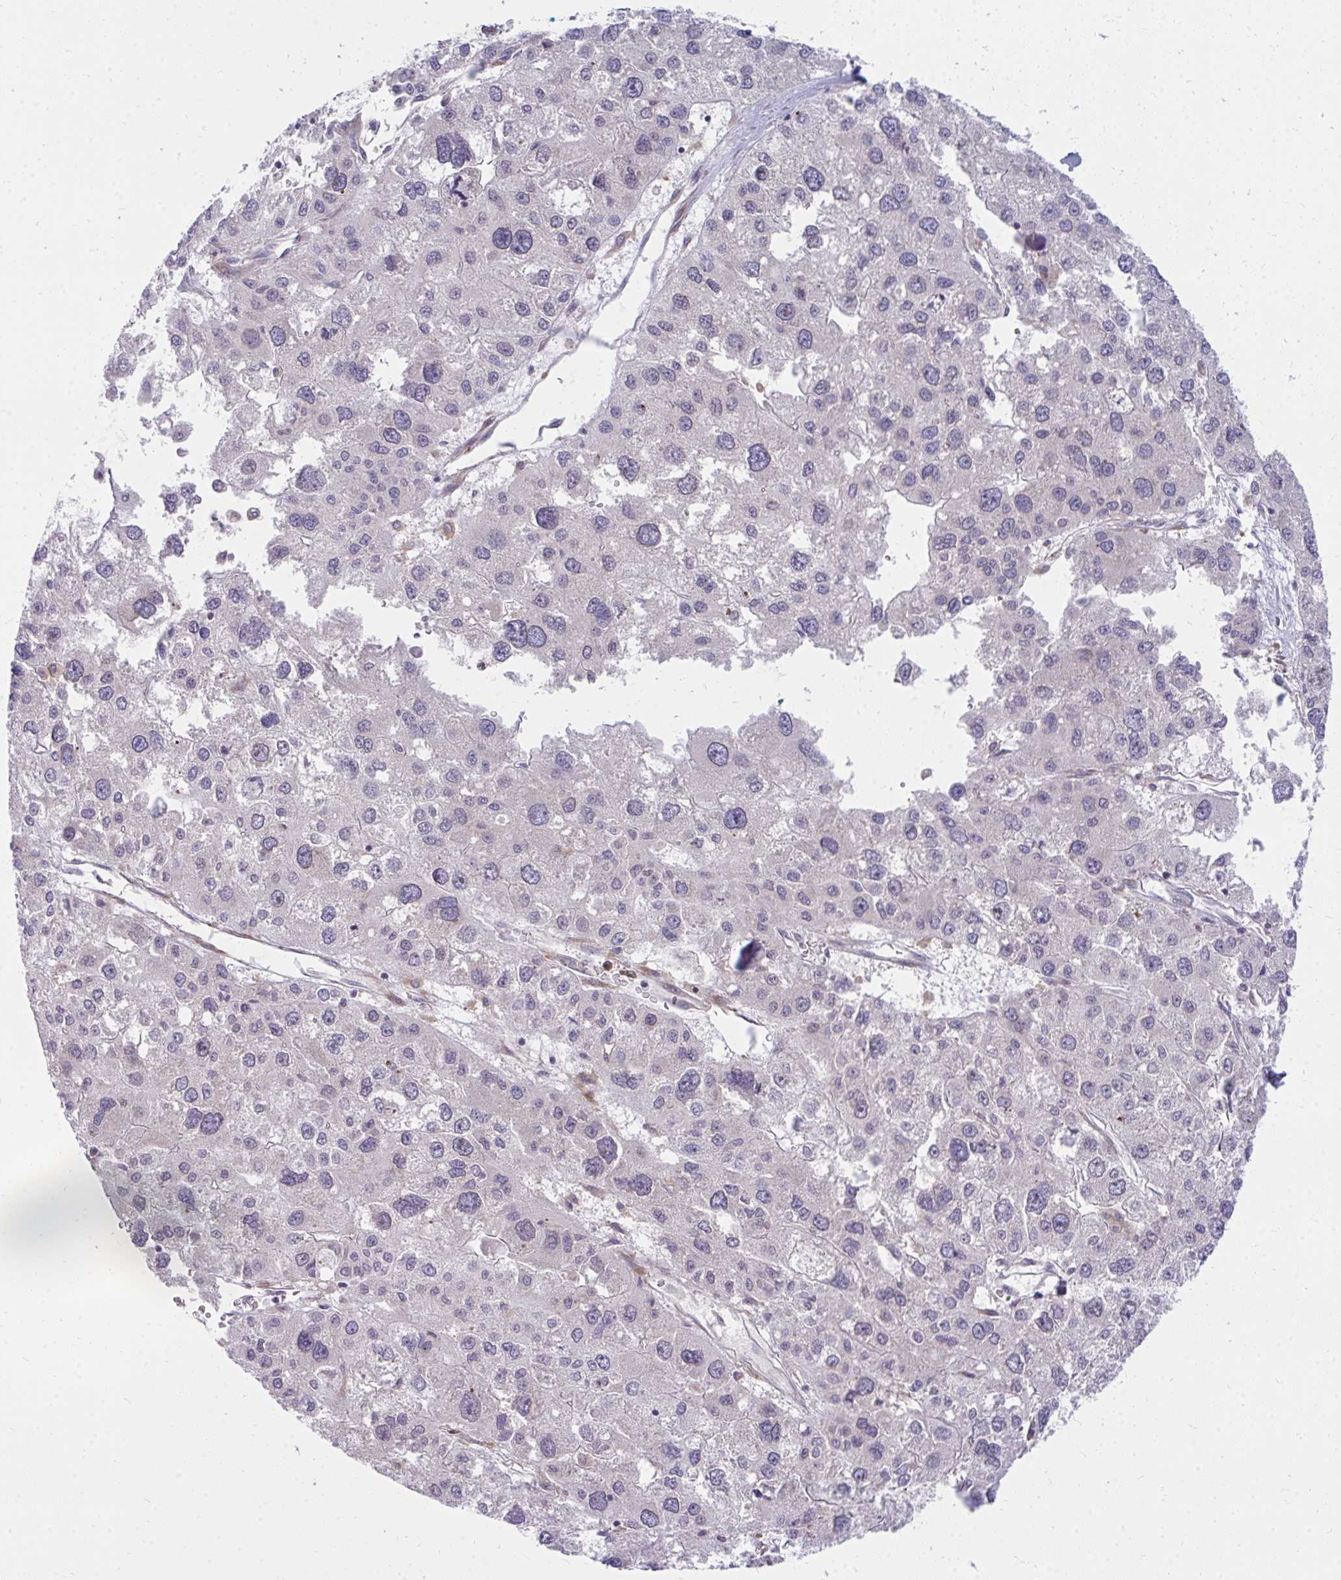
{"staining": {"intensity": "negative", "quantity": "none", "location": "none"}, "tissue": "liver cancer", "cell_type": "Tumor cells", "image_type": "cancer", "snomed": [{"axis": "morphology", "description": "Carcinoma, Hepatocellular, NOS"}, {"axis": "topography", "description": "Liver"}], "caption": "DAB (3,3'-diaminobenzidine) immunohistochemical staining of human liver cancer (hepatocellular carcinoma) shows no significant positivity in tumor cells. (Brightfield microscopy of DAB (3,3'-diaminobenzidine) immunohistochemistry at high magnification).", "gene": "ASAP1", "patient": {"sex": "male", "age": 73}}